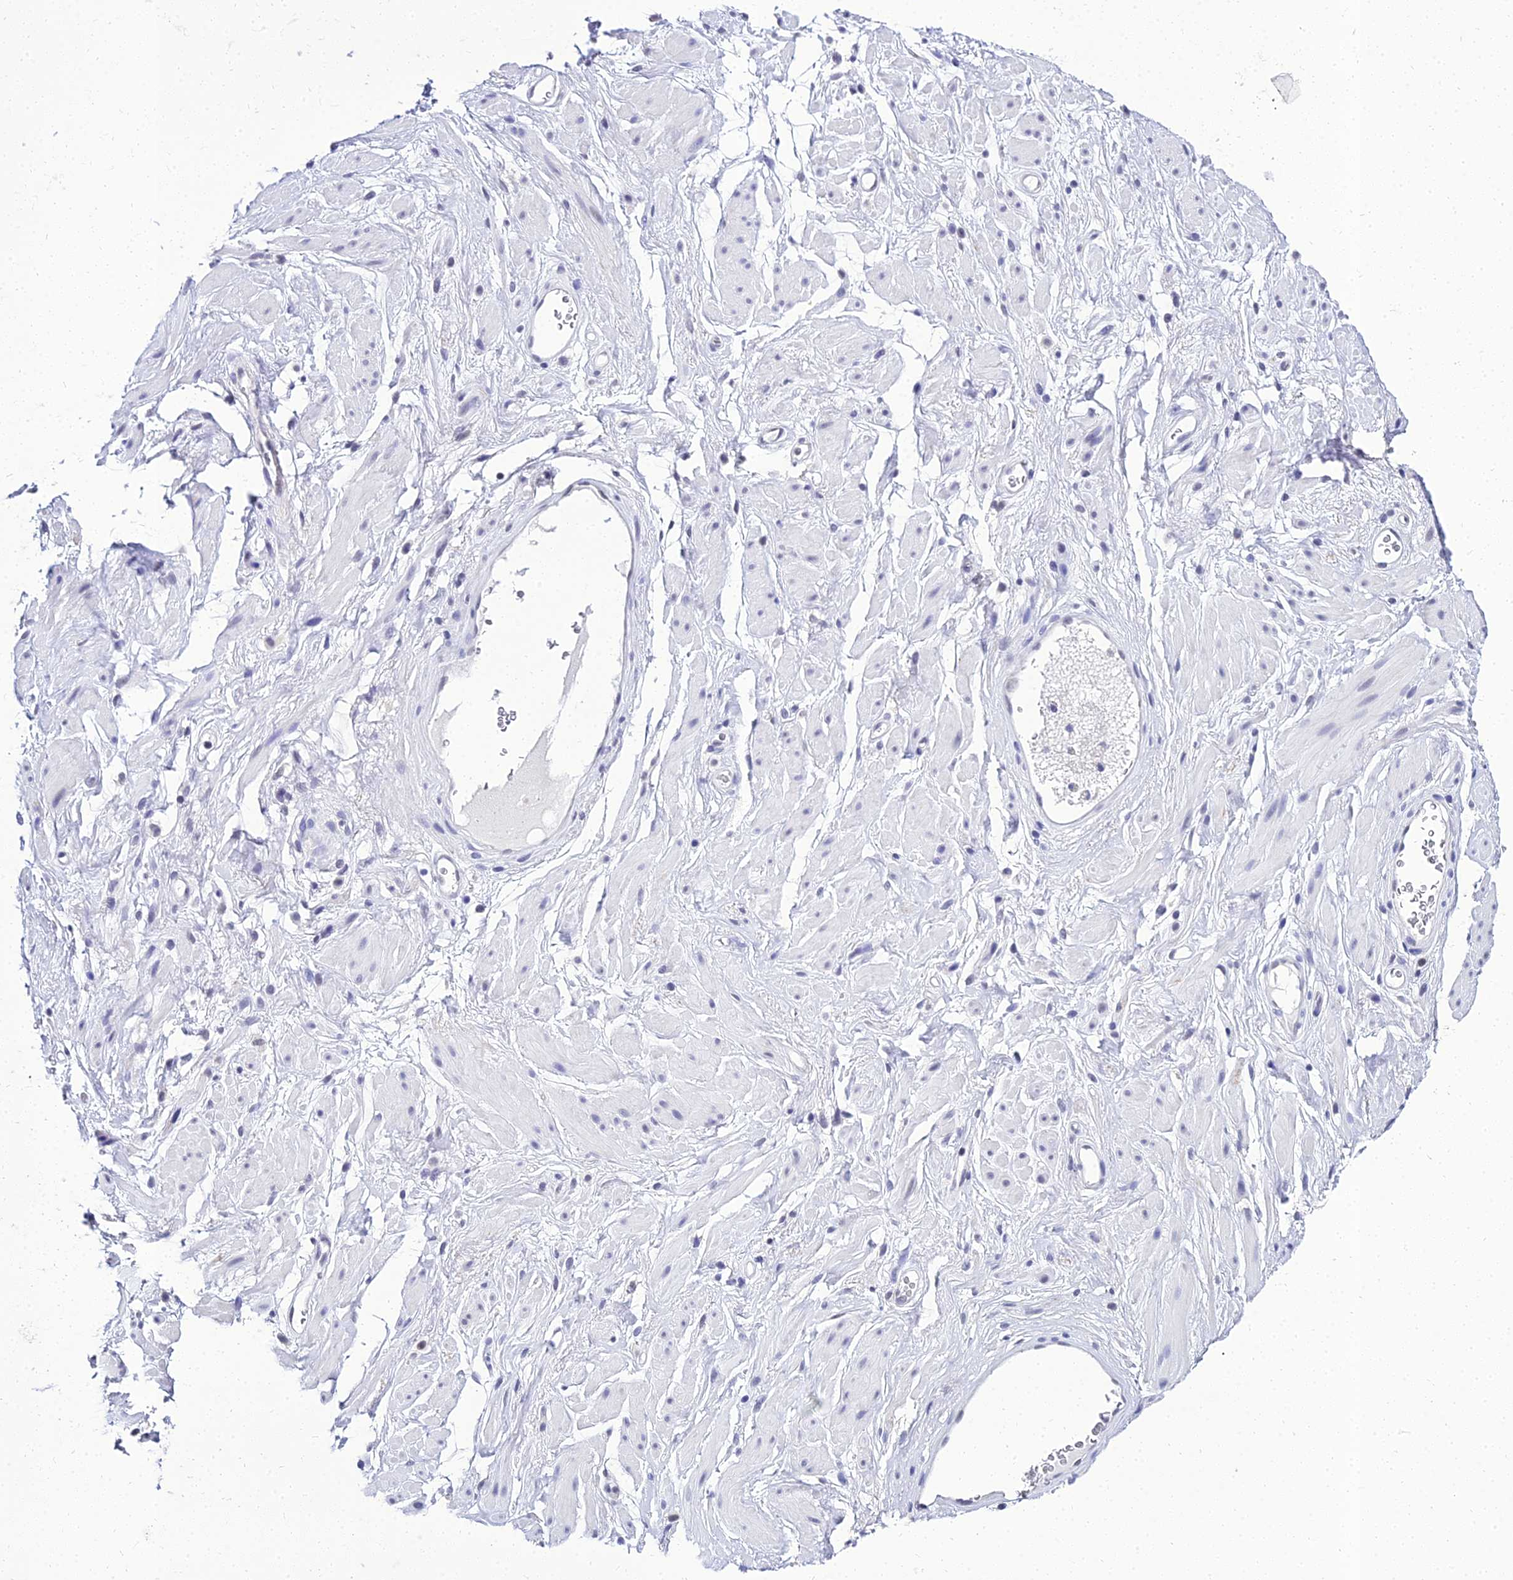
{"staining": {"intensity": "negative", "quantity": "none", "location": "none"}, "tissue": "adipose tissue", "cell_type": "Adipocytes", "image_type": "normal", "snomed": [{"axis": "morphology", "description": "Normal tissue, NOS"}, {"axis": "morphology", "description": "Adenocarcinoma, NOS"}, {"axis": "topography", "description": "Rectum"}, {"axis": "topography", "description": "Vagina"}, {"axis": "topography", "description": "Peripheral nerve tissue"}], "caption": "Protein analysis of unremarkable adipose tissue exhibits no significant positivity in adipocytes. (Immunohistochemistry, brightfield microscopy, high magnification).", "gene": "PPP4R2", "patient": {"sex": "female", "age": 71}}